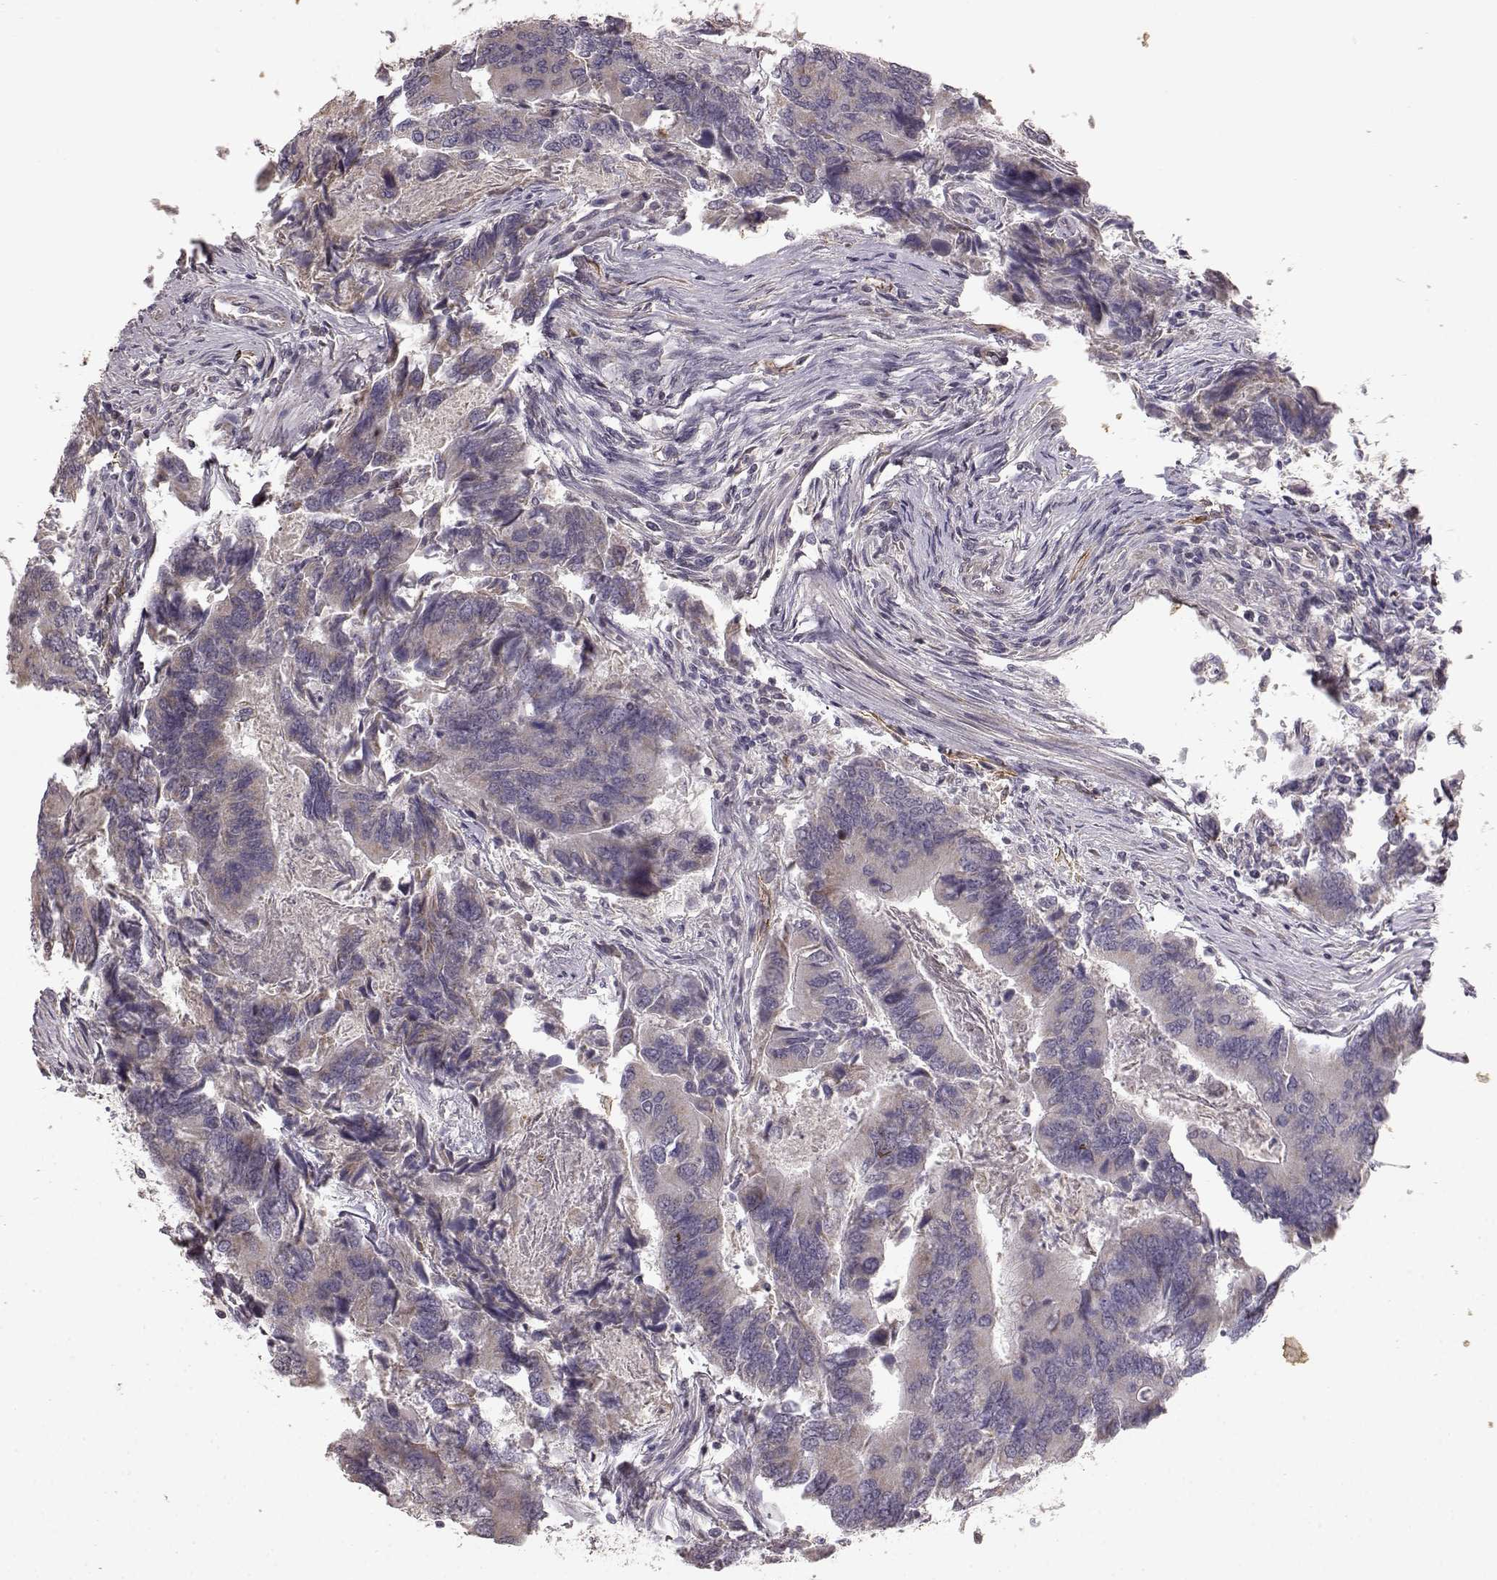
{"staining": {"intensity": "negative", "quantity": "none", "location": "none"}, "tissue": "colorectal cancer", "cell_type": "Tumor cells", "image_type": "cancer", "snomed": [{"axis": "morphology", "description": "Adenocarcinoma, NOS"}, {"axis": "topography", "description": "Colon"}], "caption": "Tumor cells are negative for protein expression in human colorectal cancer (adenocarcinoma).", "gene": "BACH2", "patient": {"sex": "female", "age": 67}}